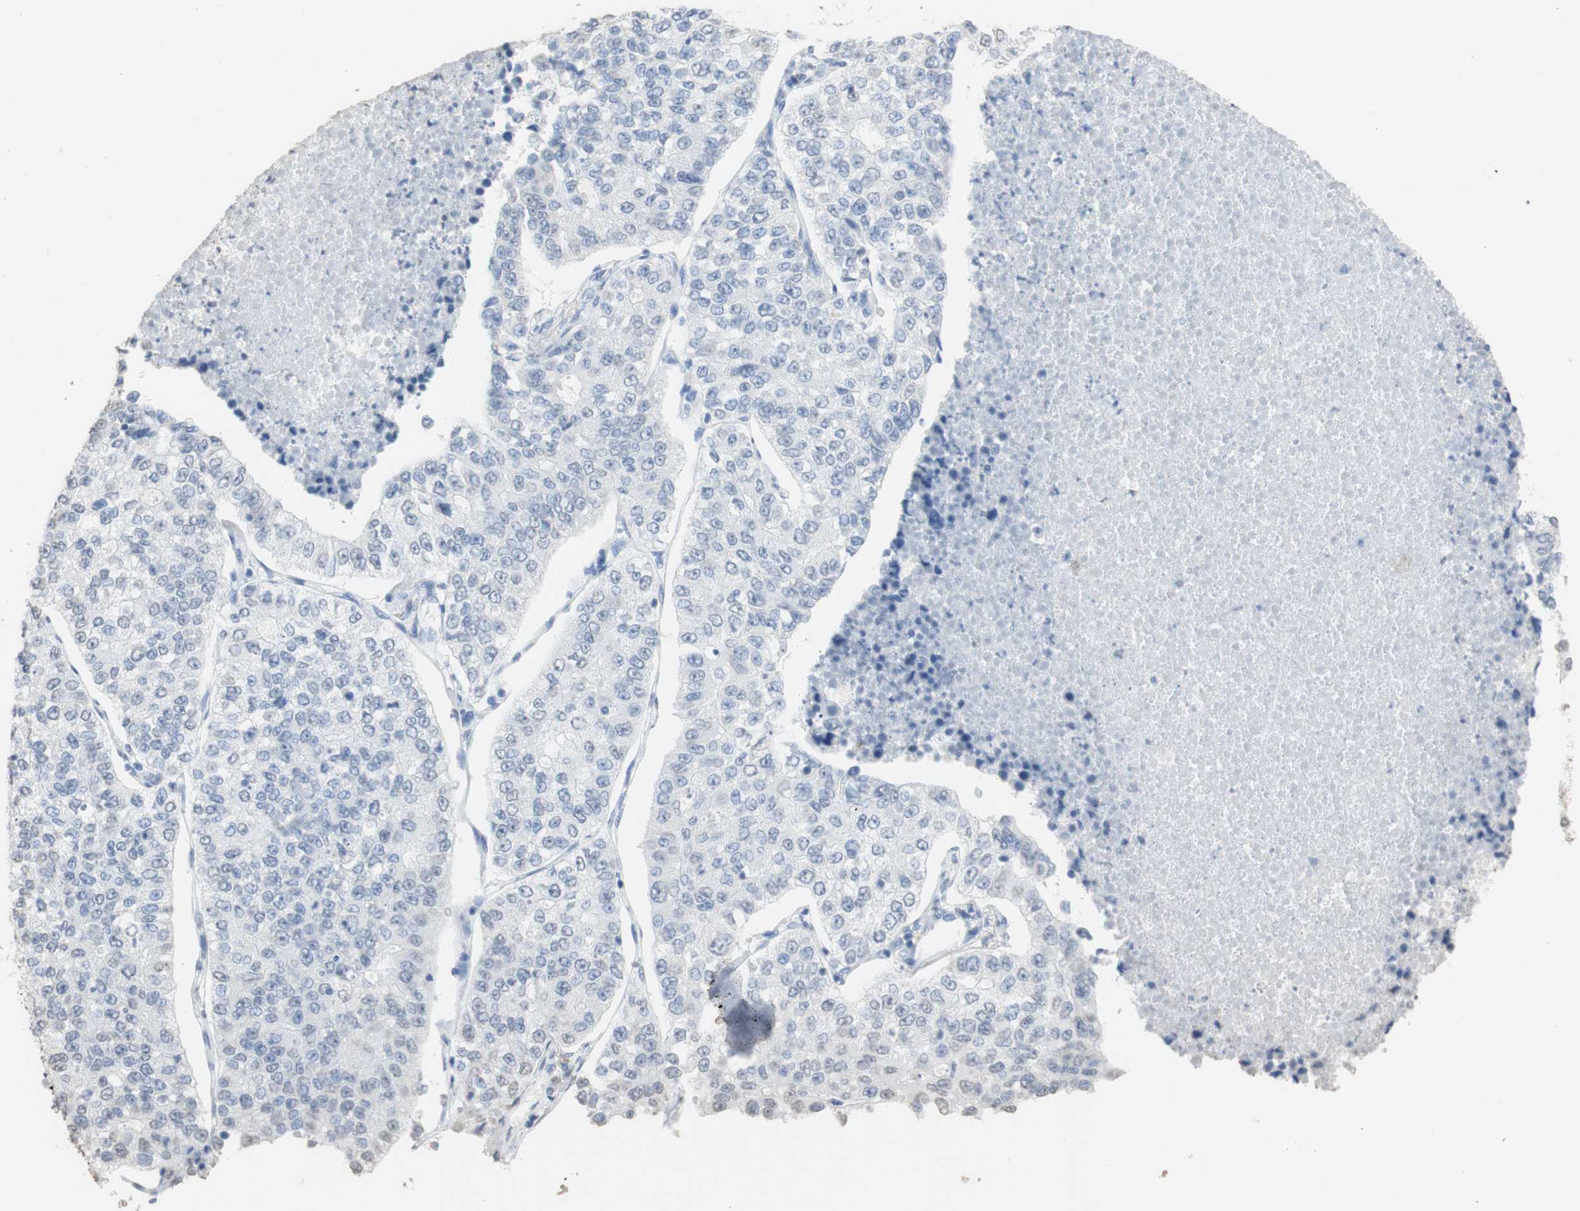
{"staining": {"intensity": "negative", "quantity": "none", "location": "none"}, "tissue": "lung cancer", "cell_type": "Tumor cells", "image_type": "cancer", "snomed": [{"axis": "morphology", "description": "Adenocarcinoma, NOS"}, {"axis": "topography", "description": "Lung"}], "caption": "A histopathology image of human lung cancer is negative for staining in tumor cells.", "gene": "L1CAM", "patient": {"sex": "male", "age": 49}}